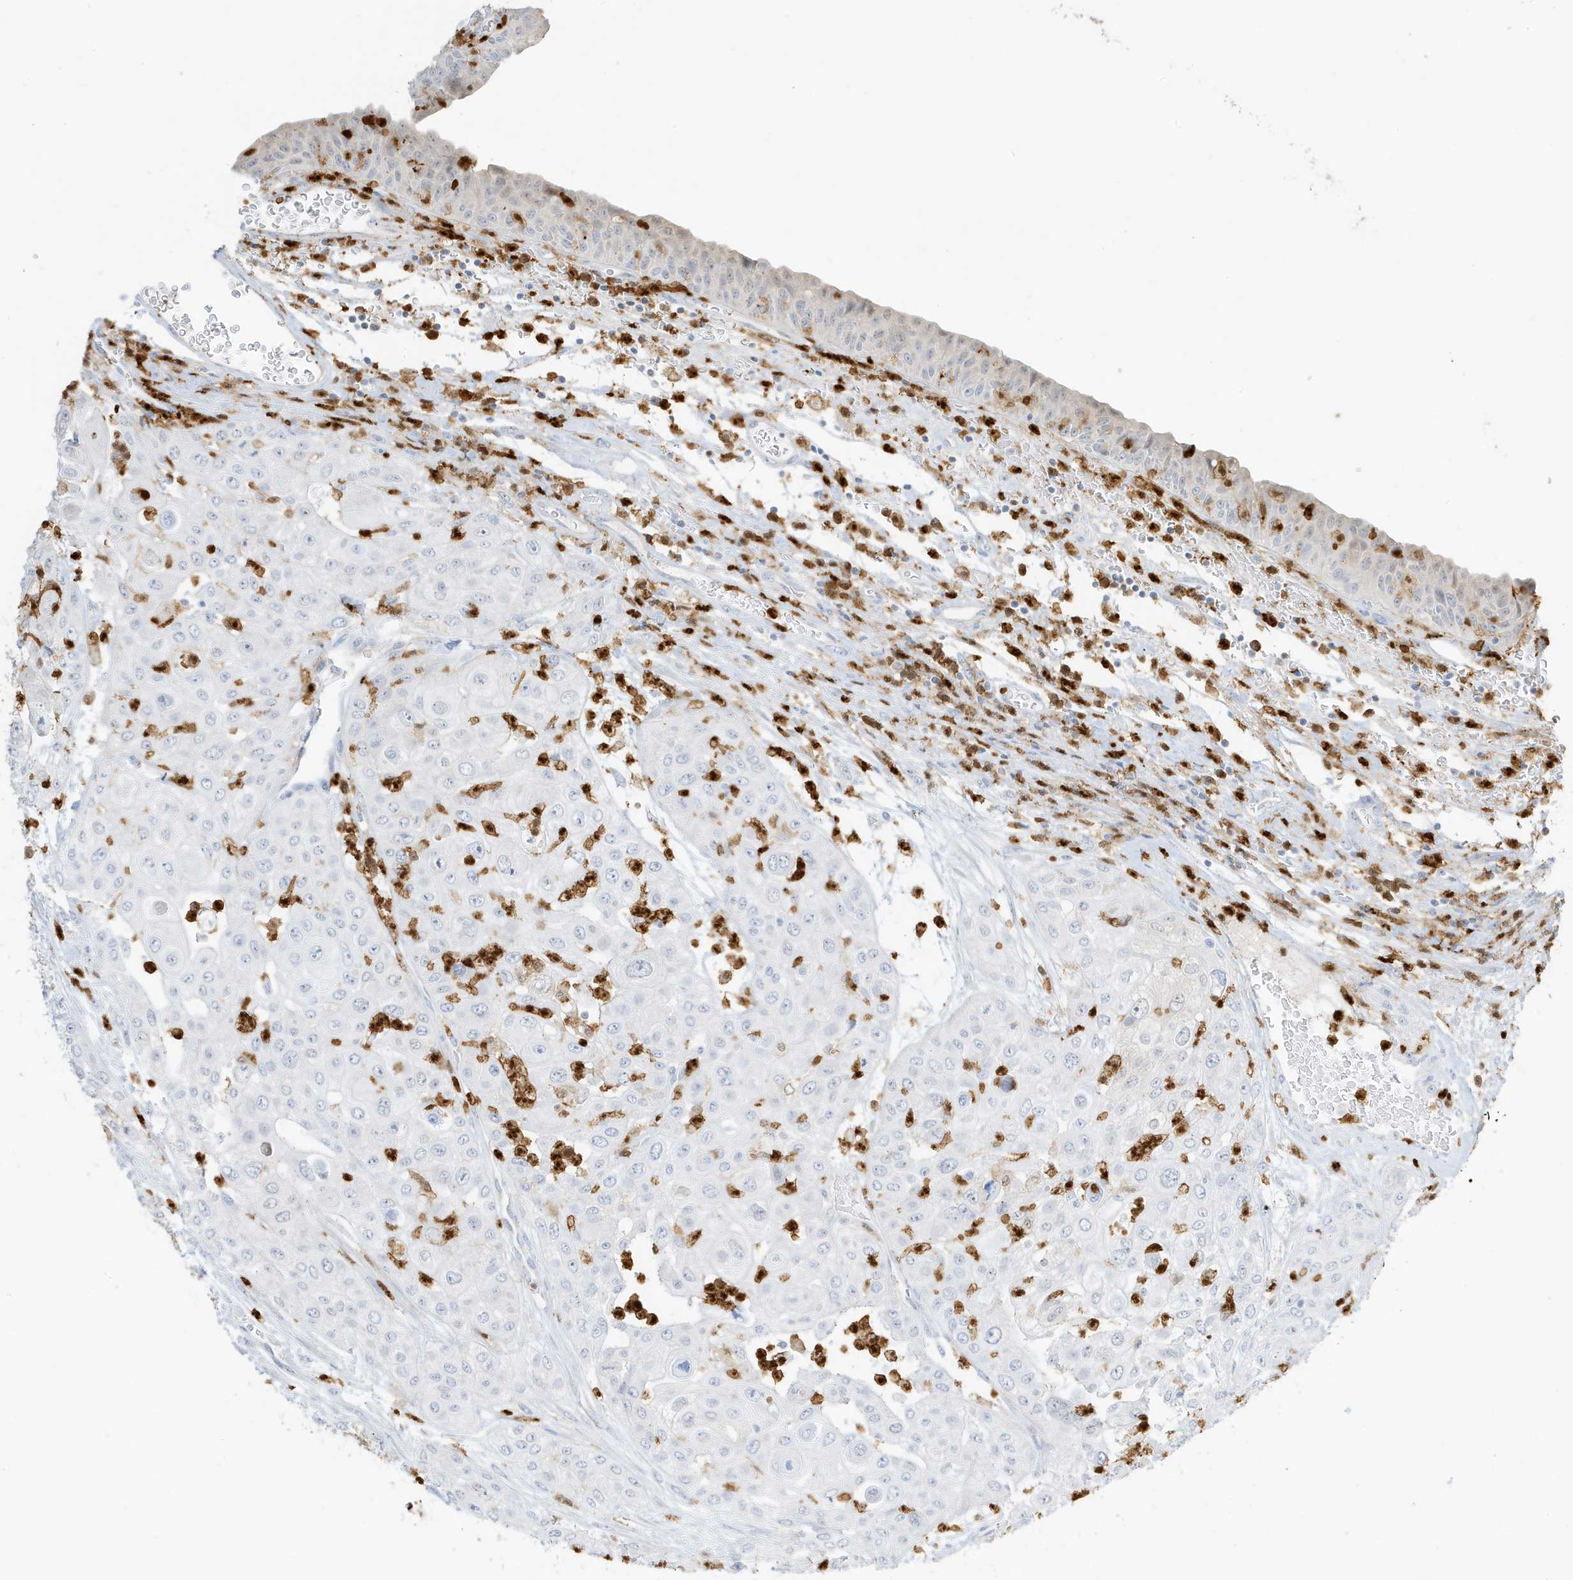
{"staining": {"intensity": "negative", "quantity": "none", "location": "none"}, "tissue": "urothelial cancer", "cell_type": "Tumor cells", "image_type": "cancer", "snomed": [{"axis": "morphology", "description": "Urothelial carcinoma, High grade"}, {"axis": "topography", "description": "Urinary bladder"}], "caption": "Immunohistochemistry image of high-grade urothelial carcinoma stained for a protein (brown), which exhibits no expression in tumor cells.", "gene": "GCA", "patient": {"sex": "female", "age": 79}}